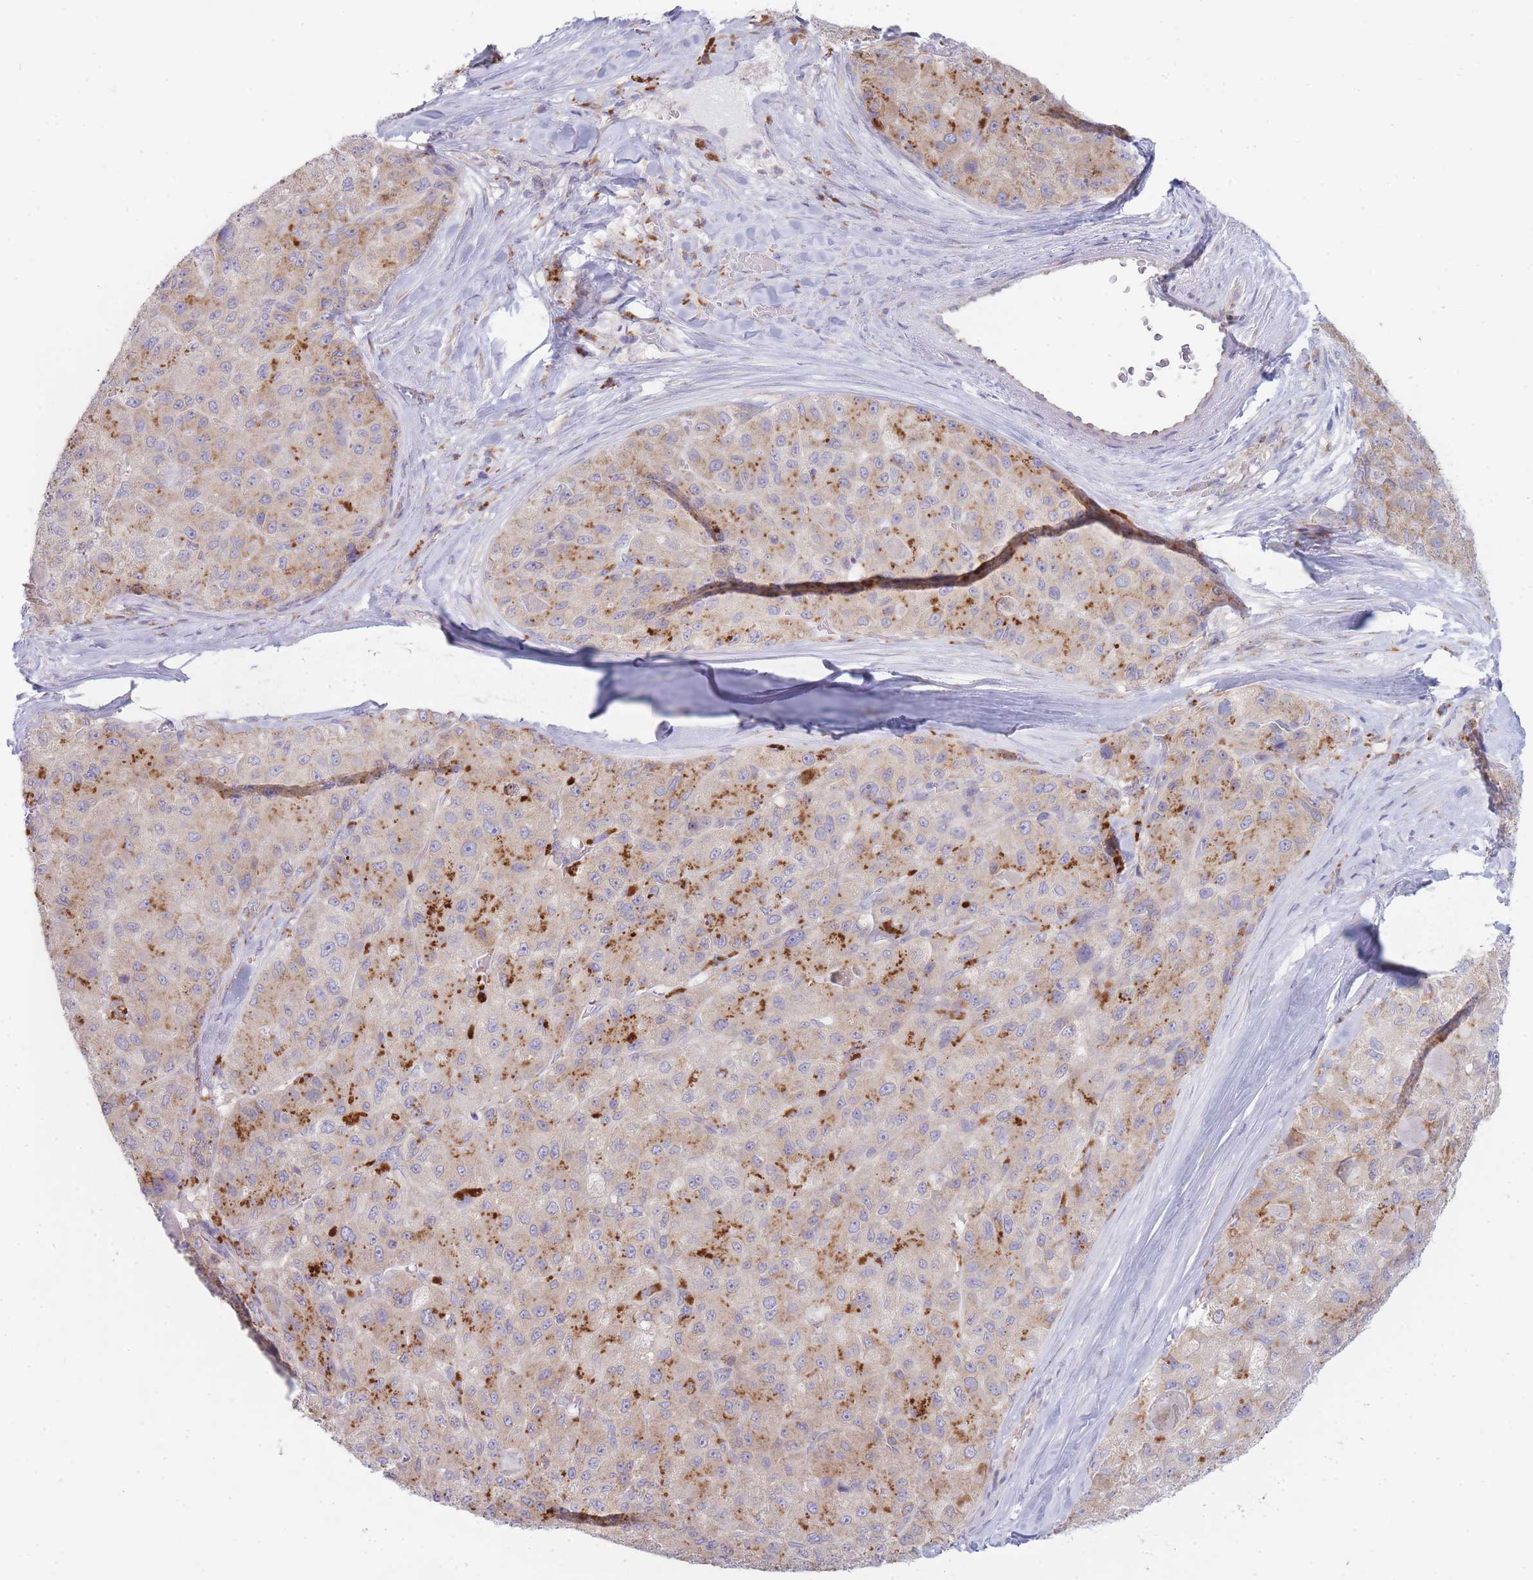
{"staining": {"intensity": "weak", "quantity": "<25%", "location": "cytoplasmic/membranous"}, "tissue": "liver cancer", "cell_type": "Tumor cells", "image_type": "cancer", "snomed": [{"axis": "morphology", "description": "Carcinoma, Hepatocellular, NOS"}, {"axis": "topography", "description": "Liver"}], "caption": "DAB (3,3'-diaminobenzidine) immunohistochemical staining of human liver cancer (hepatocellular carcinoma) exhibits no significant expression in tumor cells.", "gene": "OR5L2", "patient": {"sex": "male", "age": 80}}